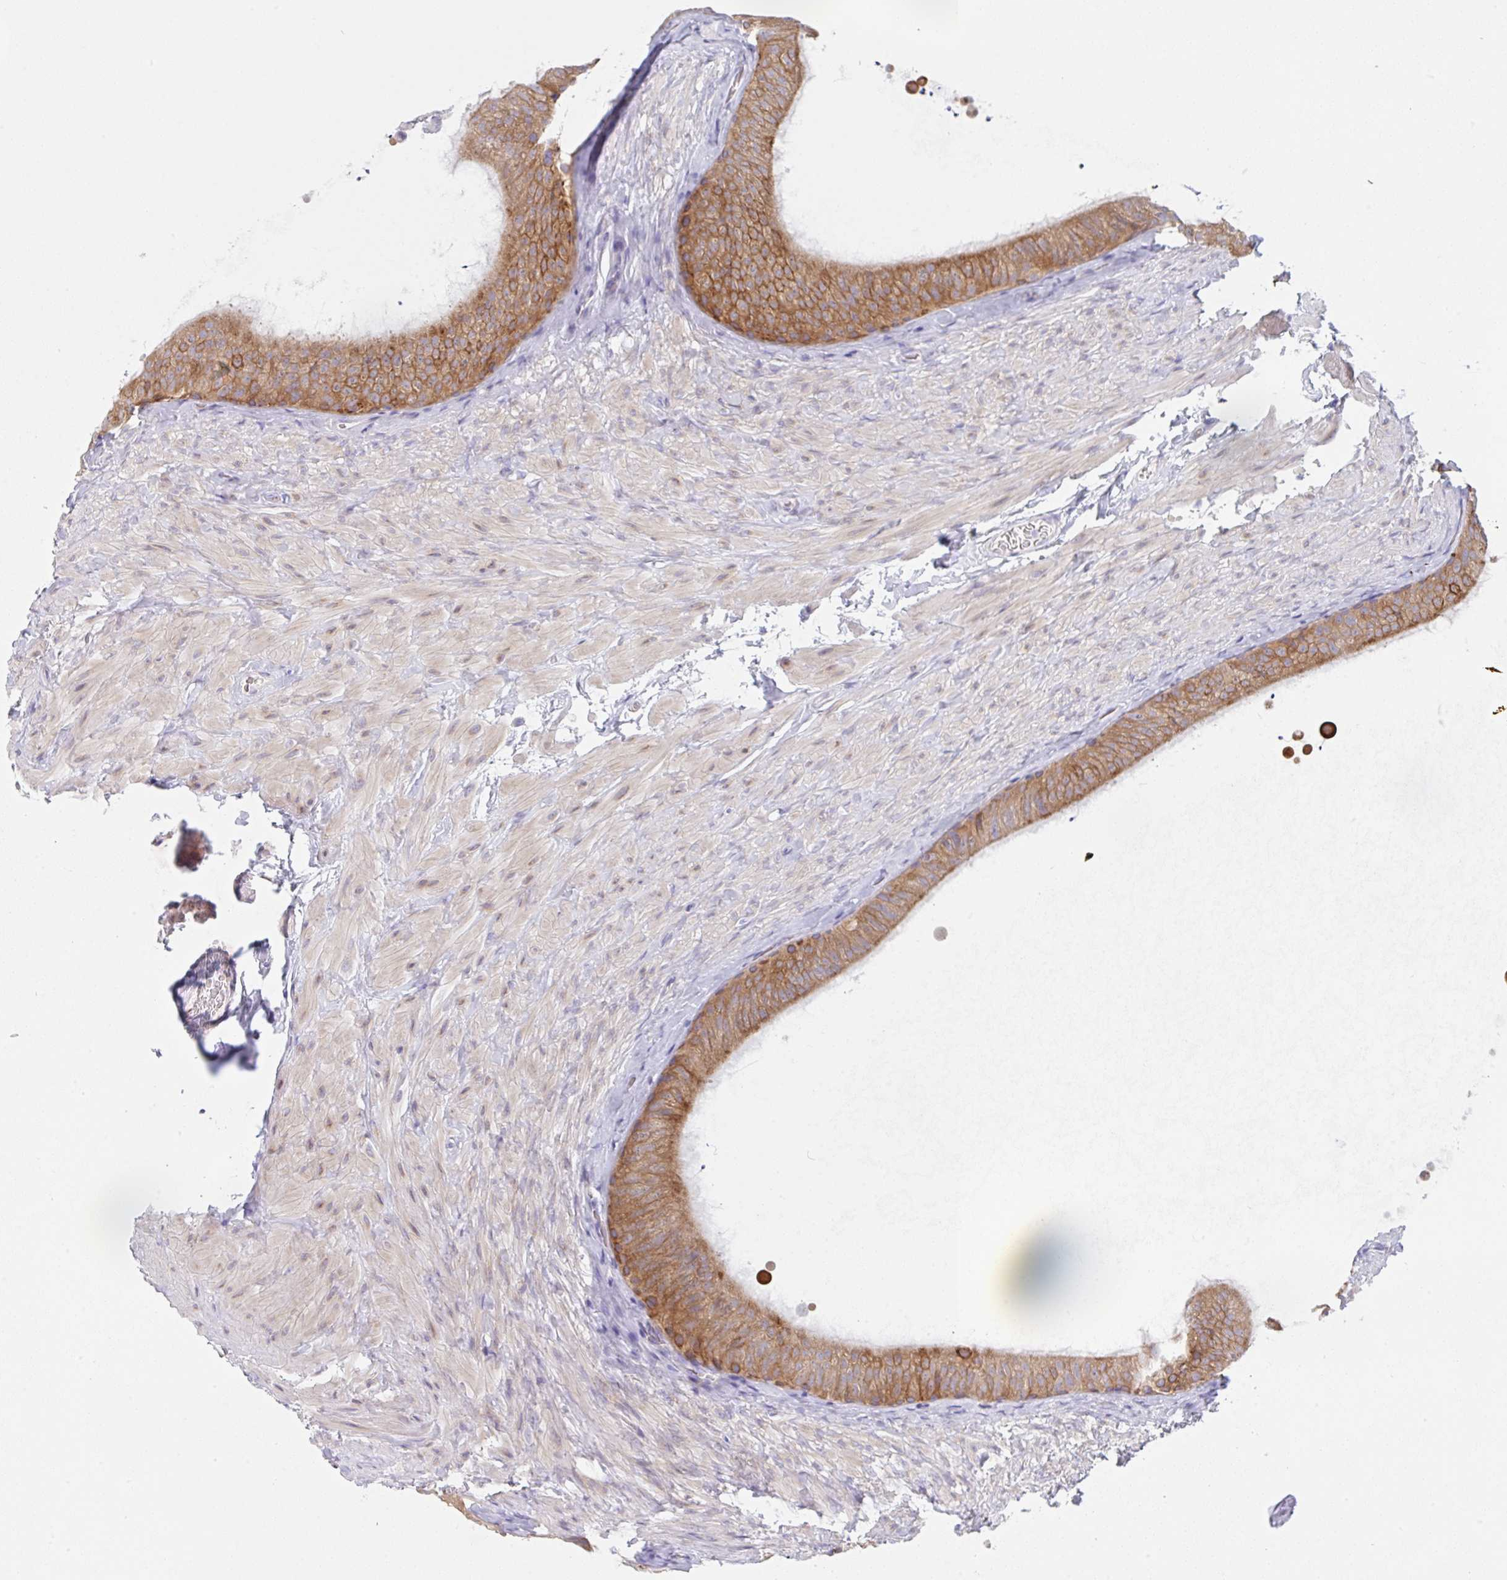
{"staining": {"intensity": "moderate", "quantity": ">75%", "location": "cytoplasmic/membranous"}, "tissue": "epididymis", "cell_type": "Glandular cells", "image_type": "normal", "snomed": [{"axis": "morphology", "description": "Normal tissue, NOS"}, {"axis": "topography", "description": "Epididymis, spermatic cord, NOS"}, {"axis": "topography", "description": "Epididymis"}], "caption": "Immunohistochemical staining of unremarkable human epididymis exhibits >75% levels of moderate cytoplasmic/membranous protein staining in approximately >75% of glandular cells. Ihc stains the protein of interest in brown and the nuclei are stained blue.", "gene": "TRAF4", "patient": {"sex": "male", "age": 31}}